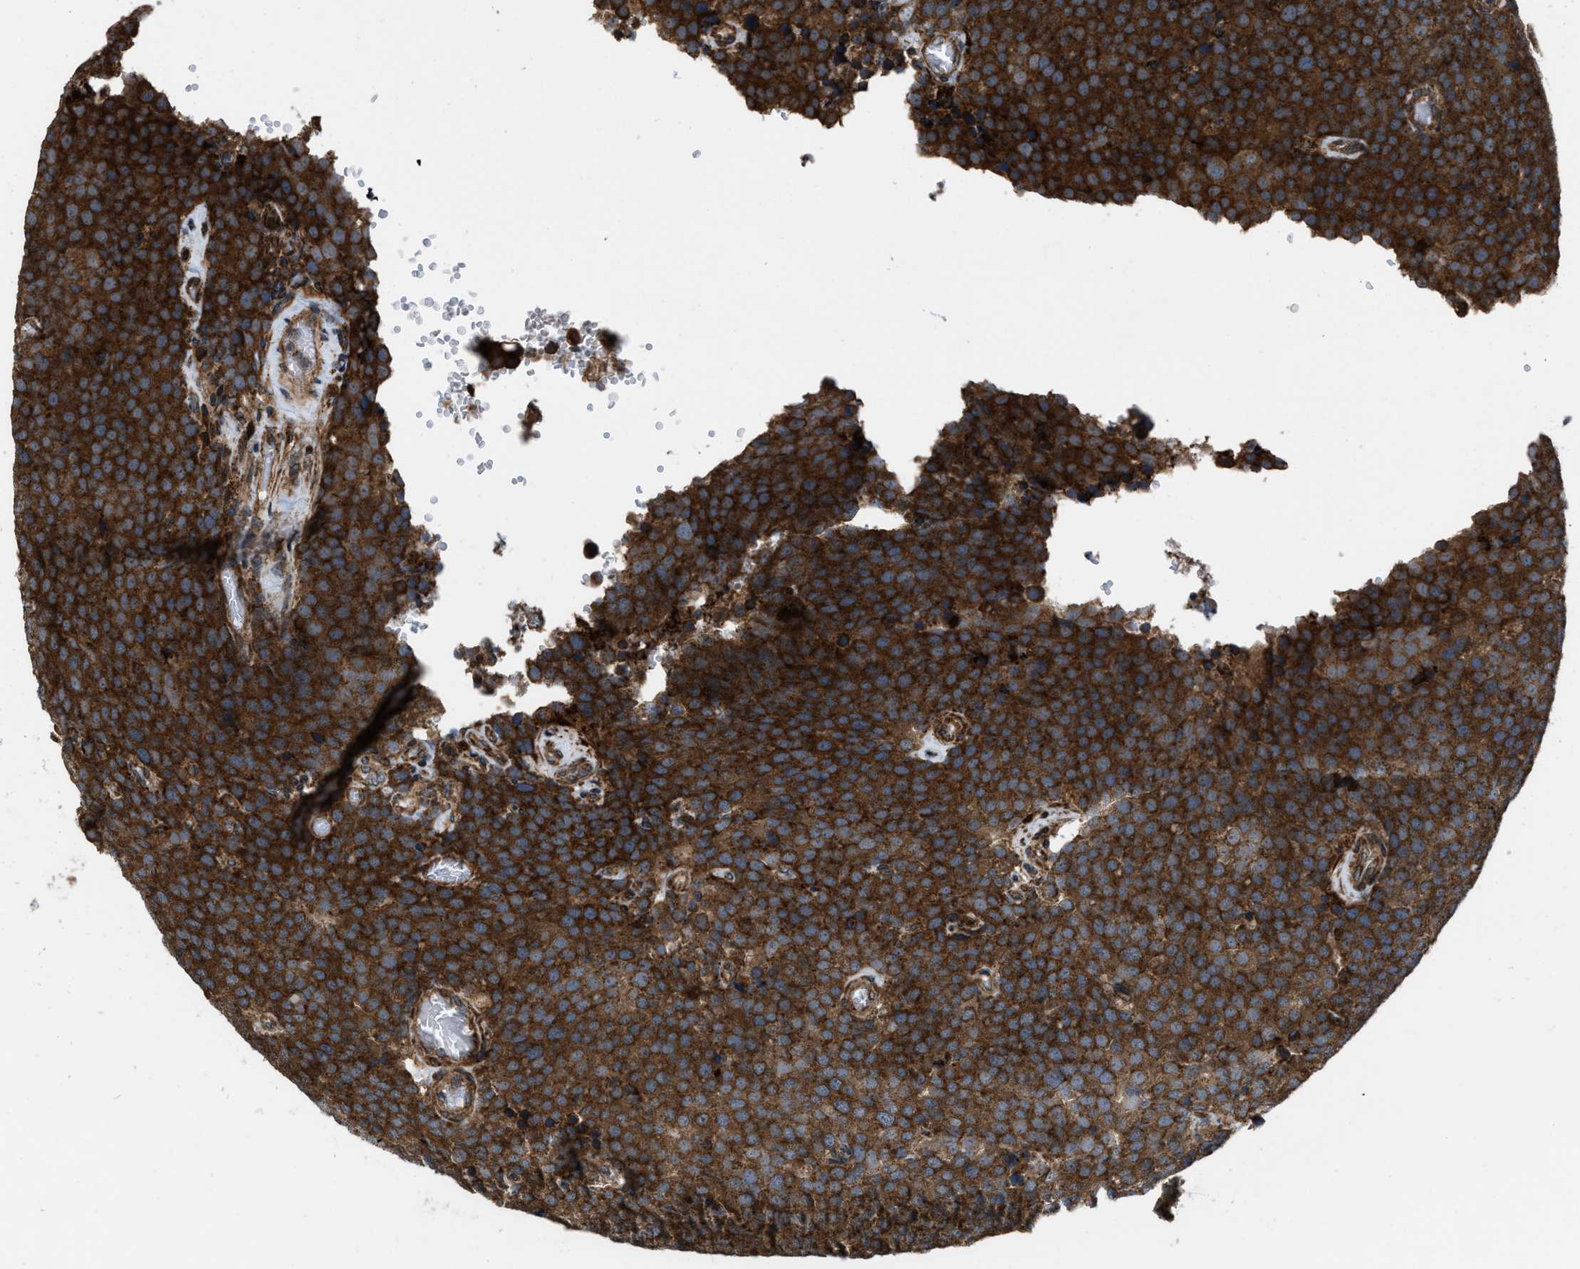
{"staining": {"intensity": "strong", "quantity": ">75%", "location": "cytoplasmic/membranous"}, "tissue": "testis cancer", "cell_type": "Tumor cells", "image_type": "cancer", "snomed": [{"axis": "morphology", "description": "Normal tissue, NOS"}, {"axis": "morphology", "description": "Seminoma, NOS"}, {"axis": "topography", "description": "Testis"}], "caption": "This photomicrograph exhibits seminoma (testis) stained with immunohistochemistry to label a protein in brown. The cytoplasmic/membranous of tumor cells show strong positivity for the protein. Nuclei are counter-stained blue.", "gene": "PER3", "patient": {"sex": "male", "age": 71}}